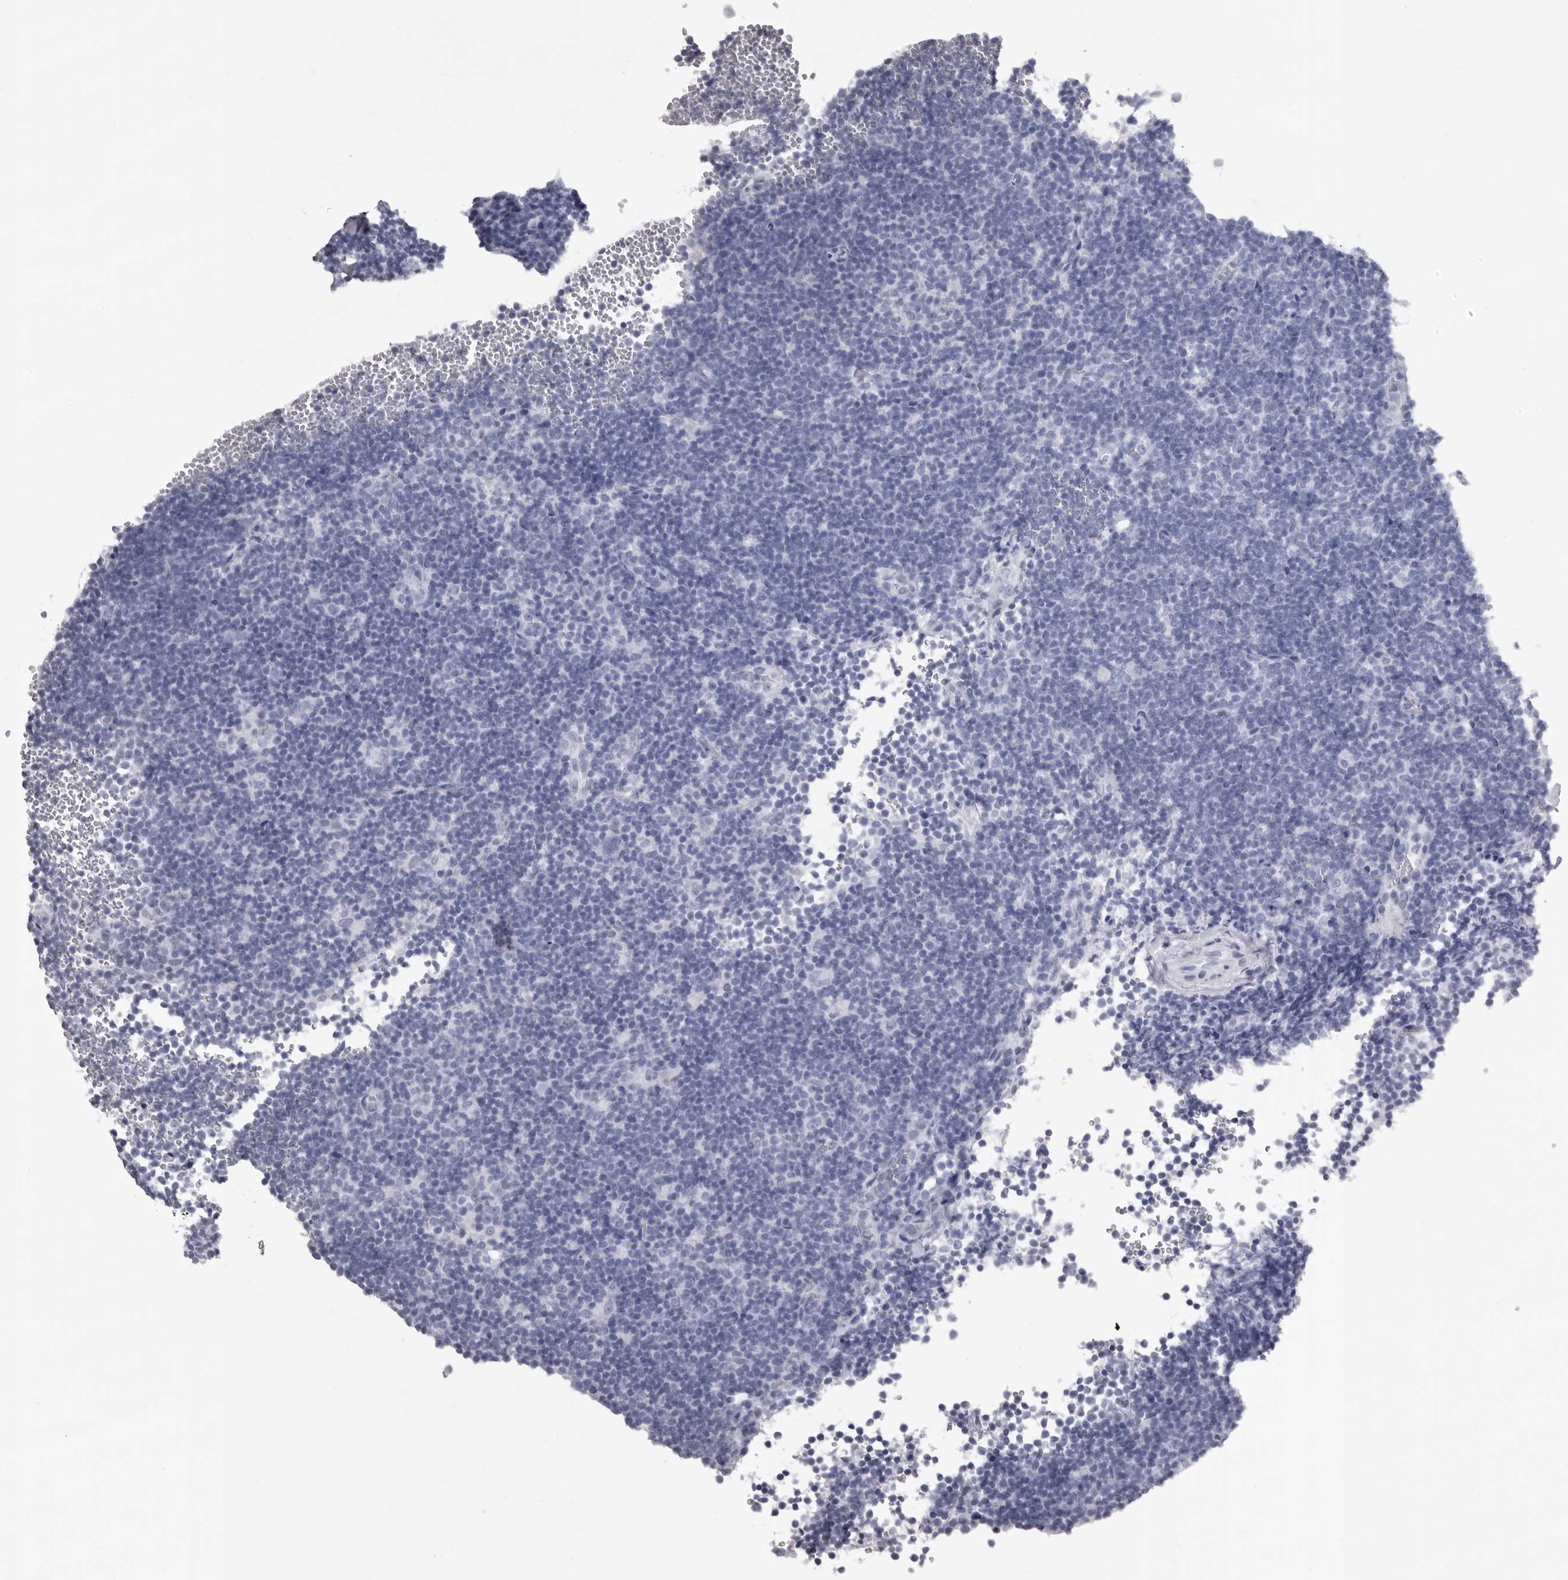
{"staining": {"intensity": "negative", "quantity": "none", "location": "none"}, "tissue": "lymphoma", "cell_type": "Tumor cells", "image_type": "cancer", "snomed": [{"axis": "morphology", "description": "Hodgkin's disease, NOS"}, {"axis": "topography", "description": "Lymph node"}], "caption": "Immunohistochemistry (IHC) photomicrograph of human lymphoma stained for a protein (brown), which displays no staining in tumor cells.", "gene": "GZMH", "patient": {"sex": "female", "age": 57}}